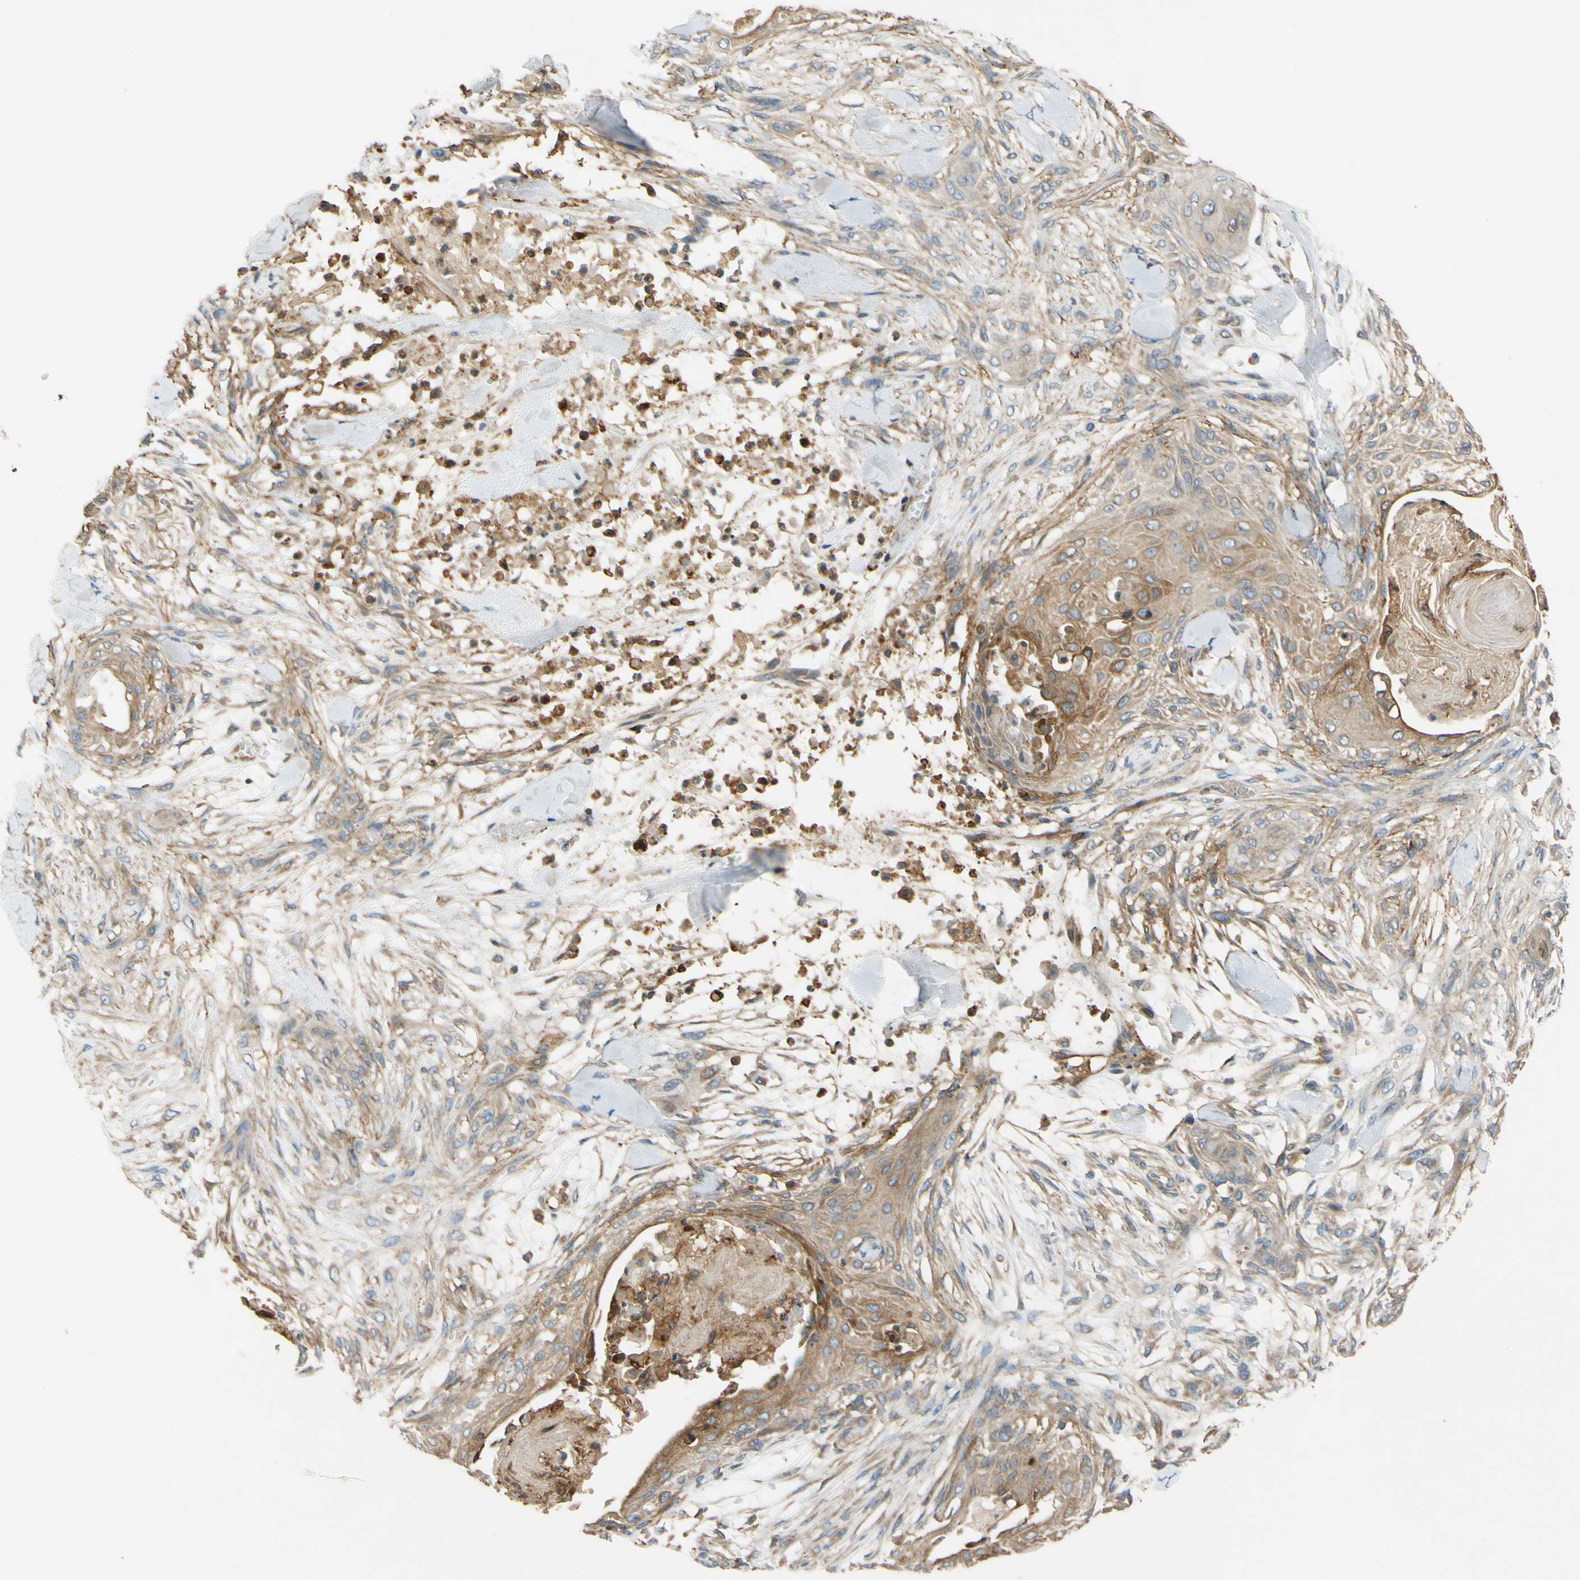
{"staining": {"intensity": "weak", "quantity": "25%-75%", "location": "cytoplasmic/membranous"}, "tissue": "skin cancer", "cell_type": "Tumor cells", "image_type": "cancer", "snomed": [{"axis": "morphology", "description": "Squamous cell carcinoma, NOS"}, {"axis": "topography", "description": "Skin"}], "caption": "Brown immunohistochemical staining in squamous cell carcinoma (skin) displays weak cytoplasmic/membranous positivity in about 25%-75% of tumor cells.", "gene": "POR", "patient": {"sex": "female", "age": 59}}